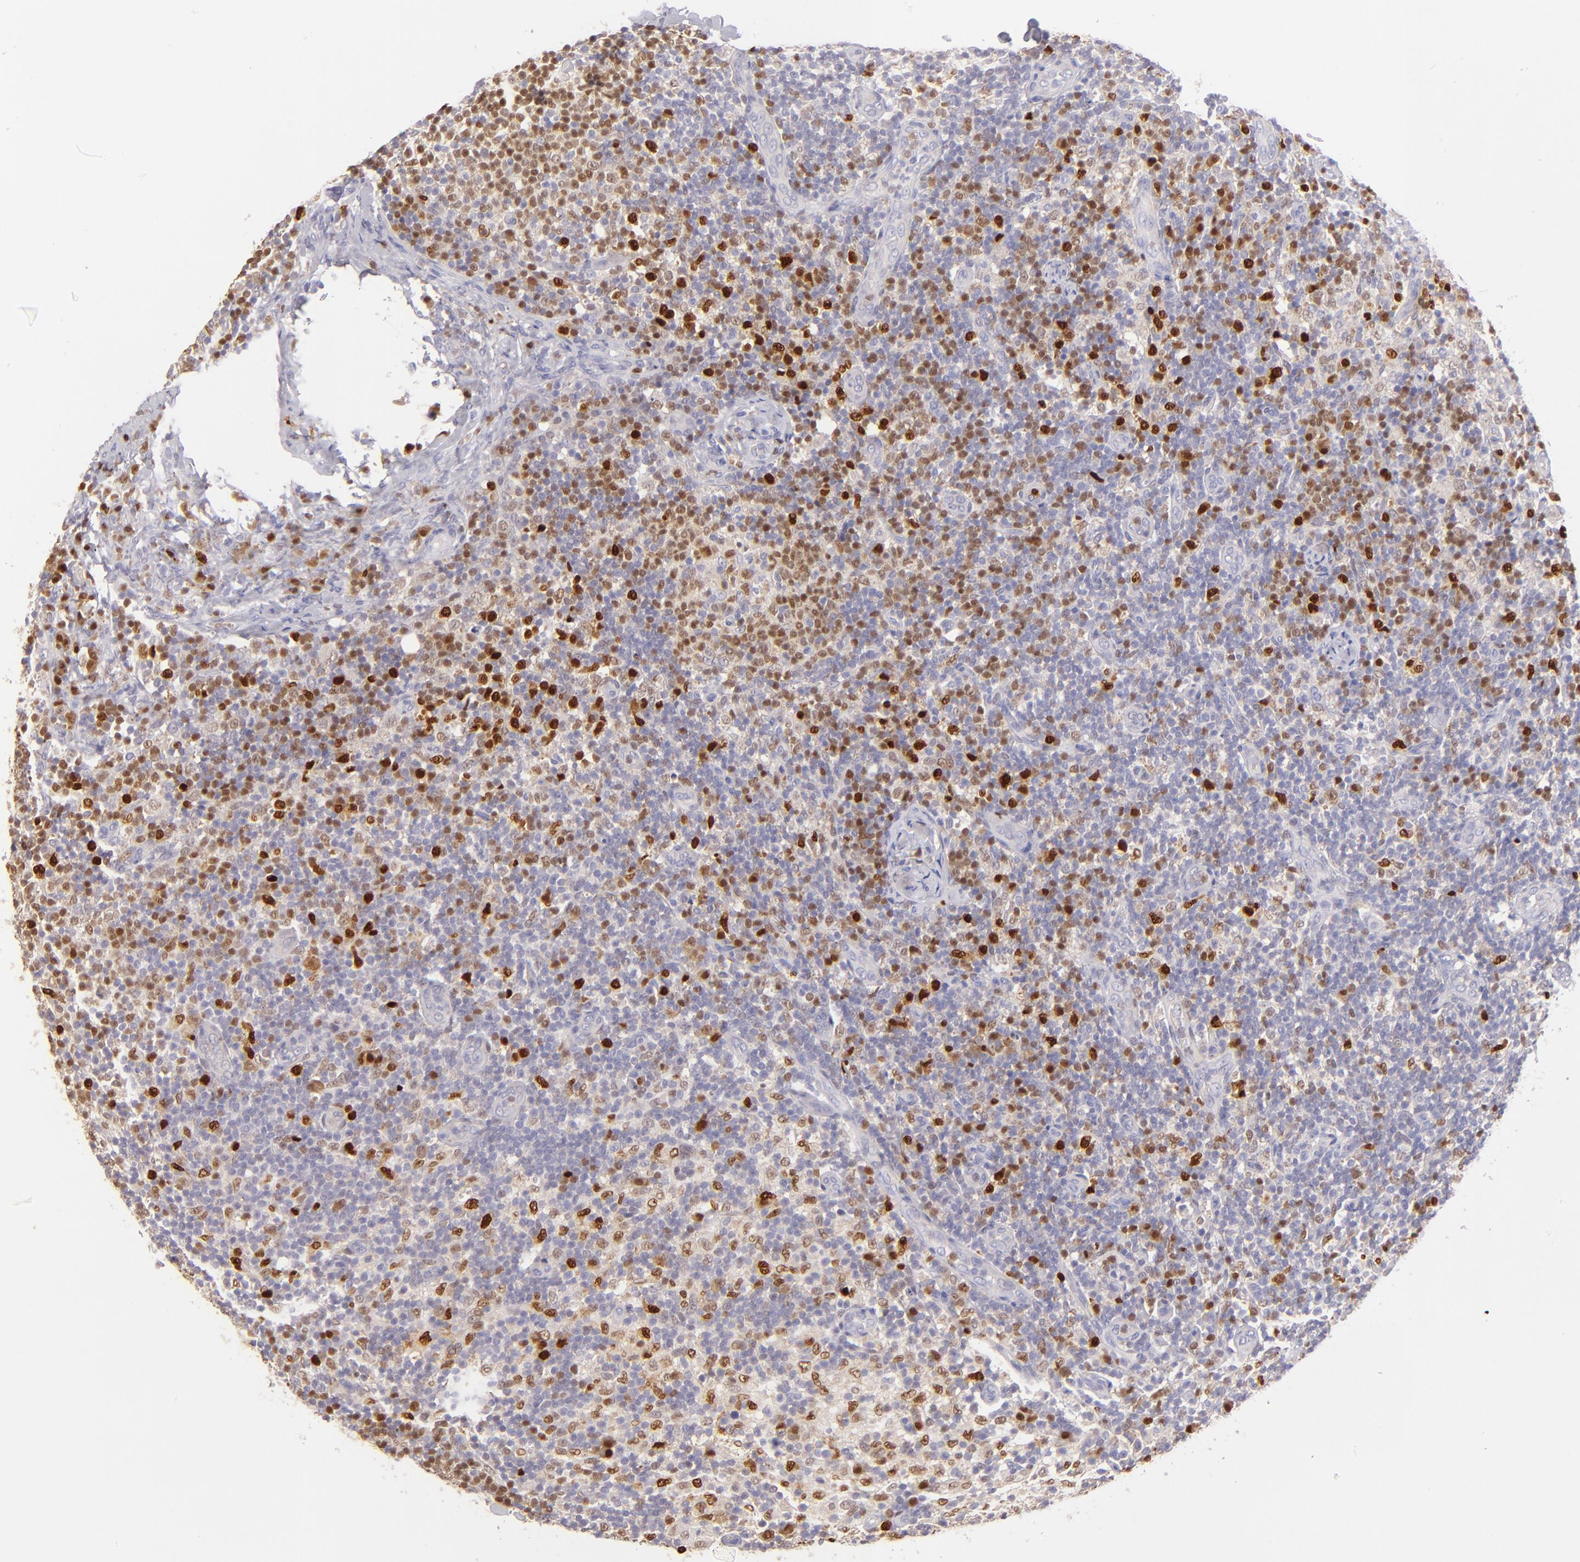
{"staining": {"intensity": "strong", "quantity": "25%-75%", "location": "cytoplasmic/membranous,nuclear"}, "tissue": "lymph node", "cell_type": "Germinal center cells", "image_type": "normal", "snomed": [{"axis": "morphology", "description": "Normal tissue, NOS"}, {"axis": "morphology", "description": "Inflammation, NOS"}, {"axis": "topography", "description": "Lymph node"}], "caption": "Immunohistochemistry histopathology image of unremarkable lymph node stained for a protein (brown), which shows high levels of strong cytoplasmic/membranous,nuclear positivity in approximately 25%-75% of germinal center cells.", "gene": "IRF8", "patient": {"sex": "male", "age": 46}}